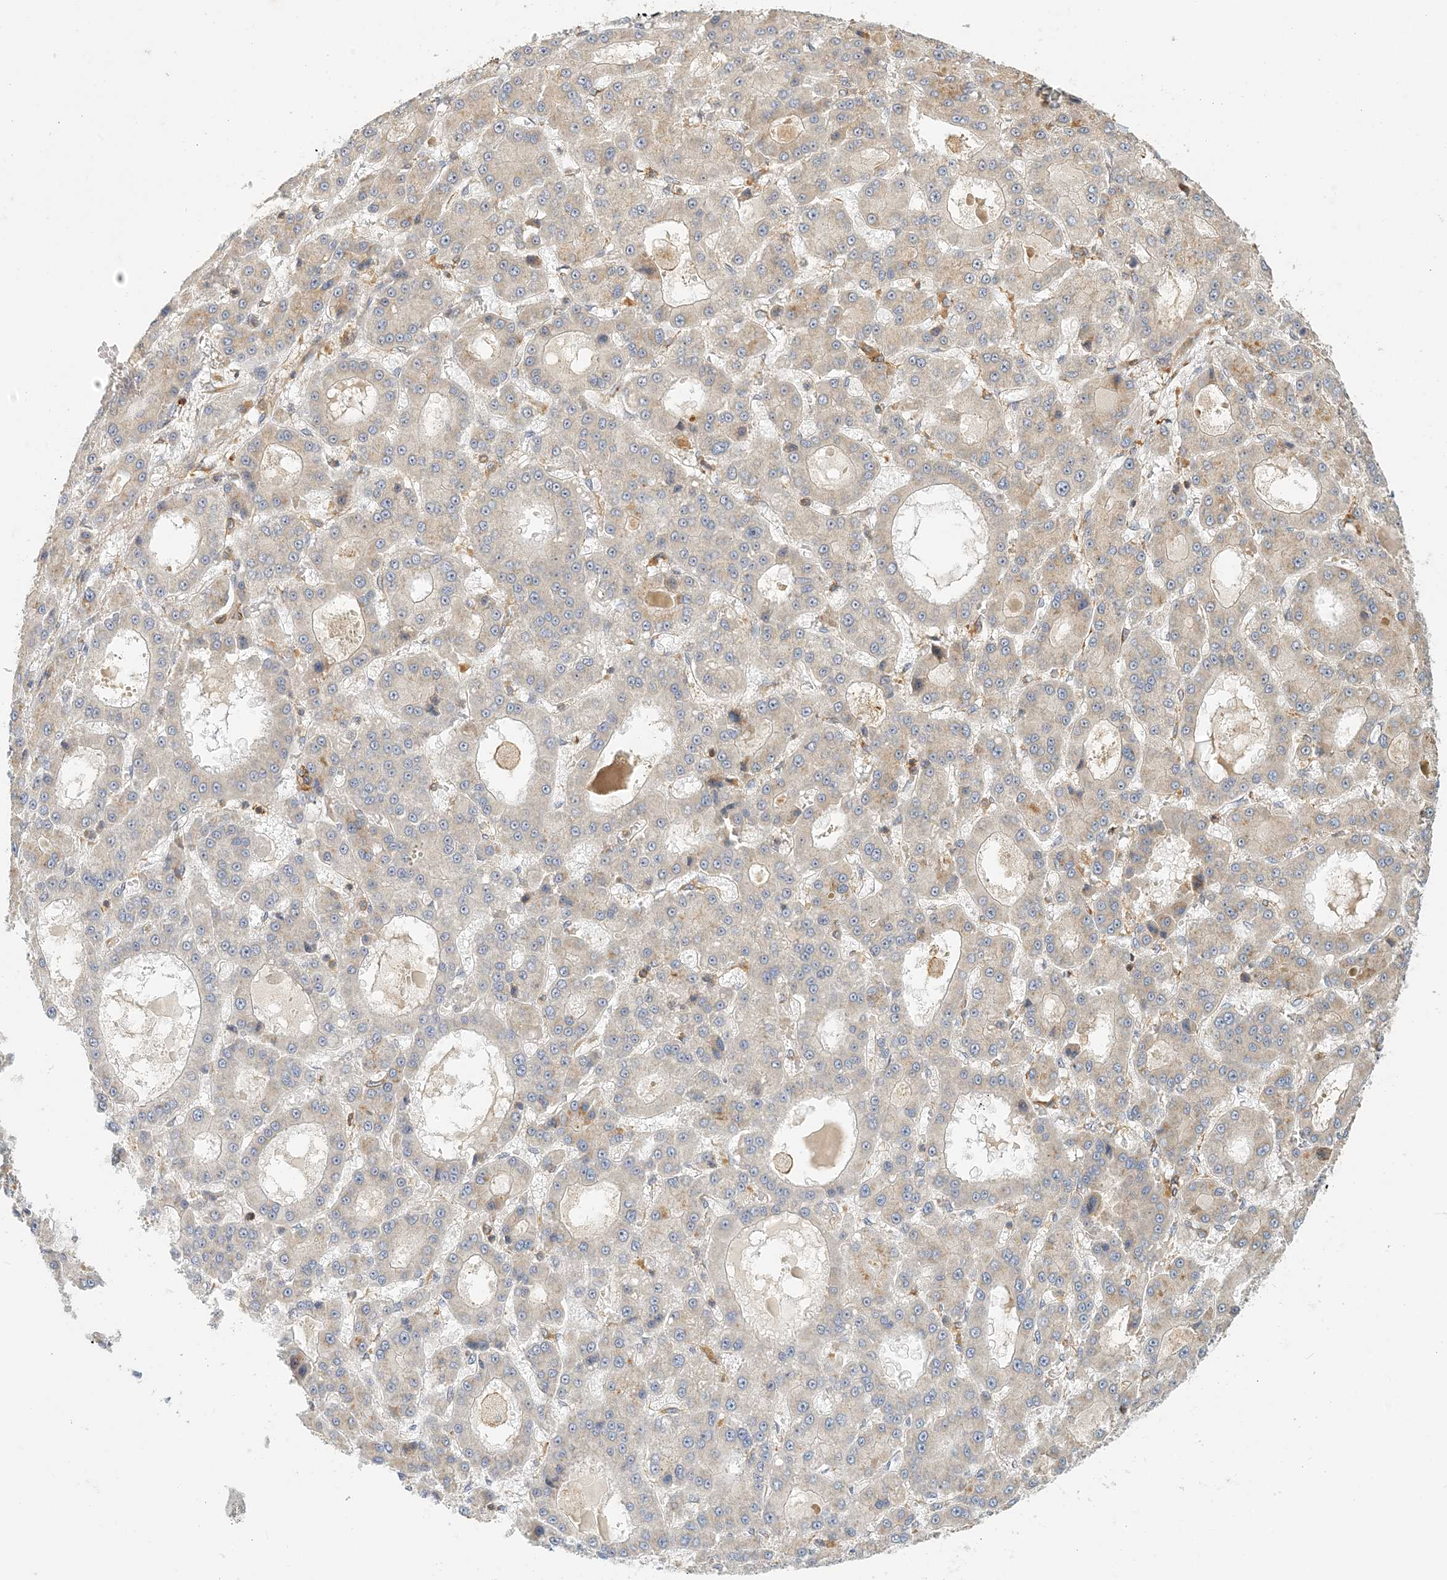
{"staining": {"intensity": "weak", "quantity": "<25%", "location": "cytoplasmic/membranous"}, "tissue": "liver cancer", "cell_type": "Tumor cells", "image_type": "cancer", "snomed": [{"axis": "morphology", "description": "Carcinoma, Hepatocellular, NOS"}, {"axis": "topography", "description": "Liver"}], "caption": "High magnification brightfield microscopy of liver cancer stained with DAB (3,3'-diaminobenzidine) (brown) and counterstained with hematoxylin (blue): tumor cells show no significant staining.", "gene": "COLEC11", "patient": {"sex": "male", "age": 70}}